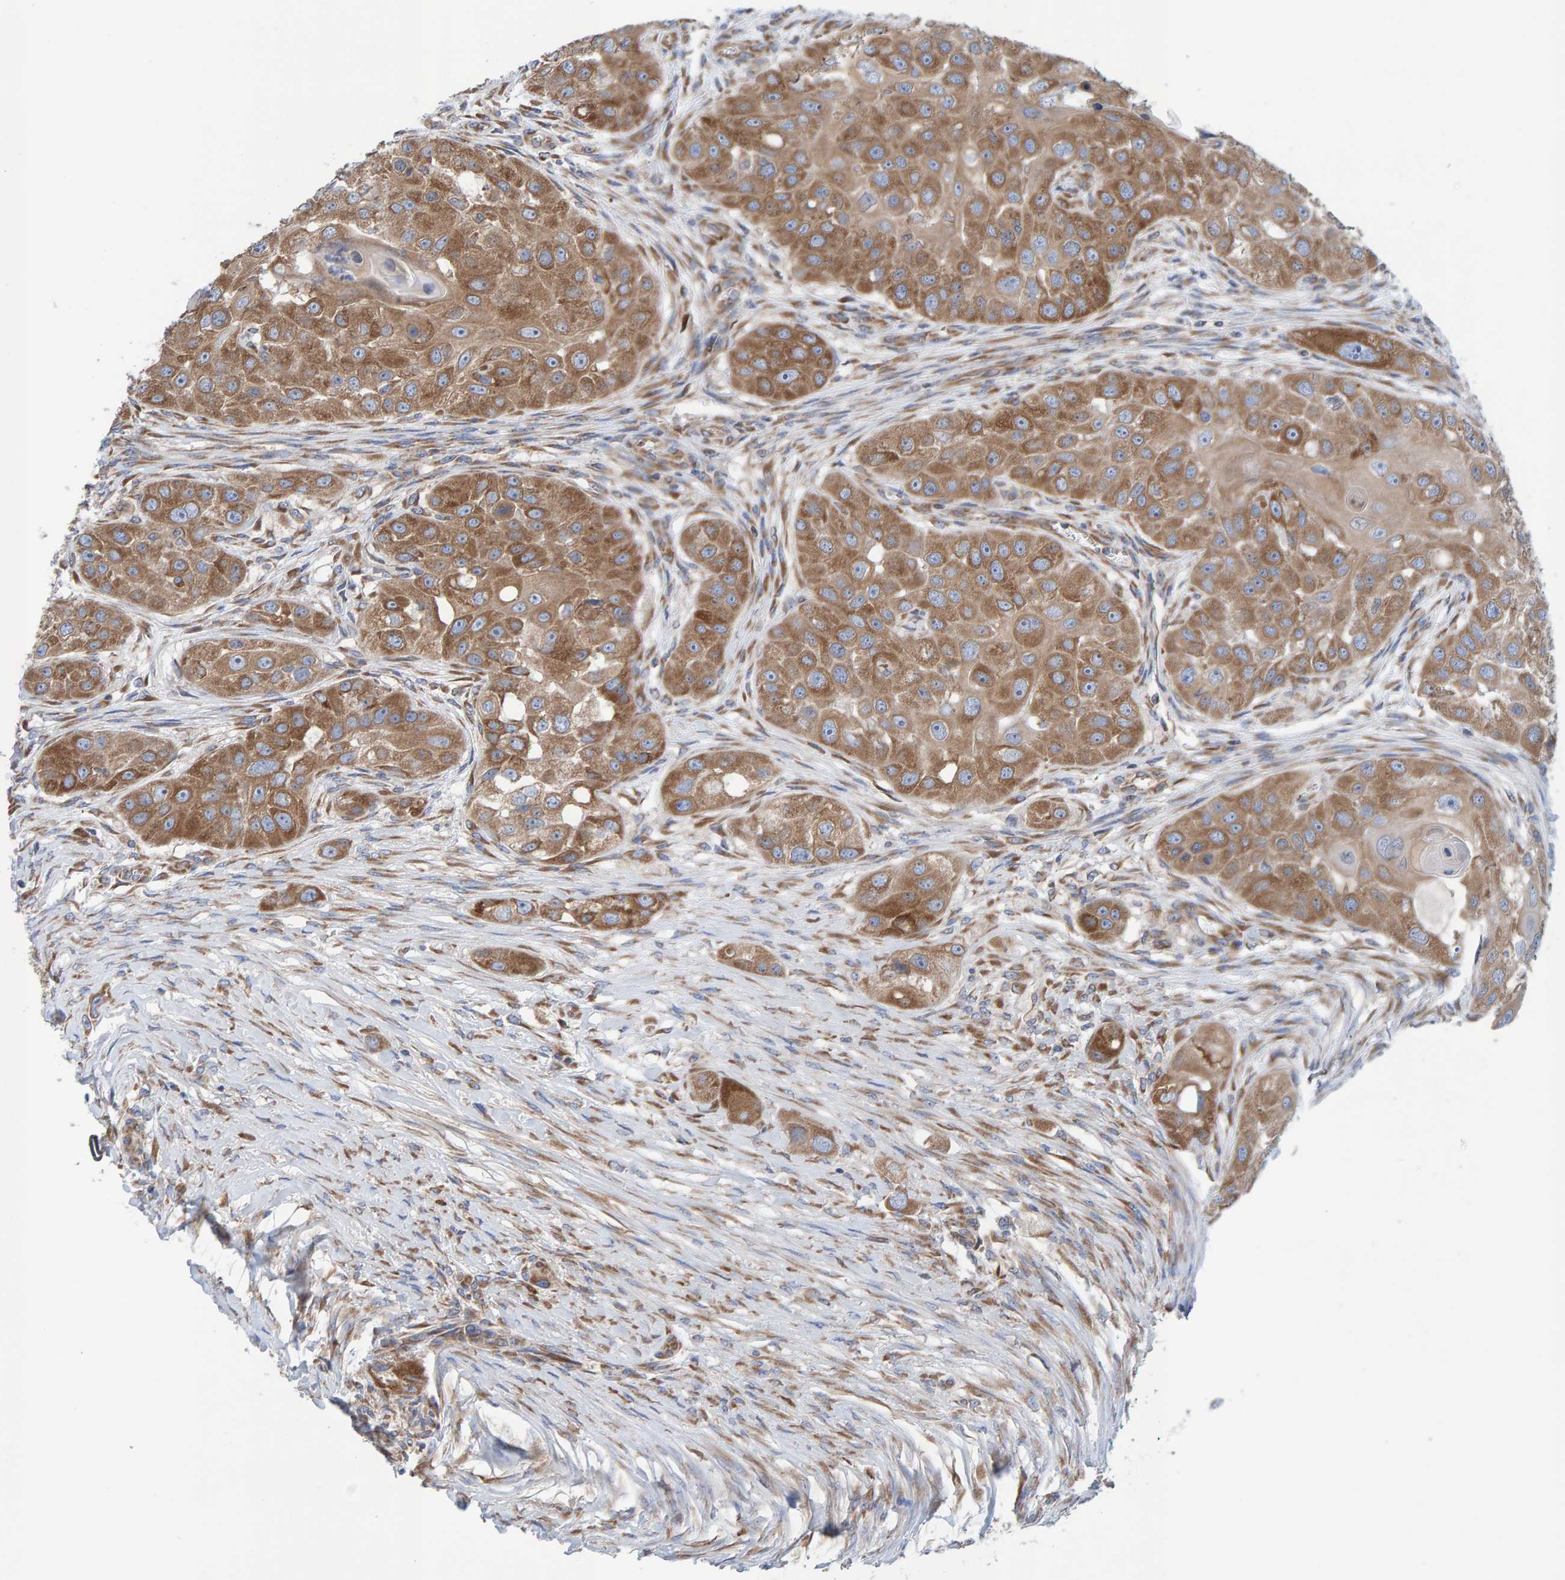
{"staining": {"intensity": "moderate", "quantity": ">75%", "location": "cytoplasmic/membranous"}, "tissue": "head and neck cancer", "cell_type": "Tumor cells", "image_type": "cancer", "snomed": [{"axis": "morphology", "description": "Normal tissue, NOS"}, {"axis": "morphology", "description": "Squamous cell carcinoma, NOS"}, {"axis": "topography", "description": "Skeletal muscle"}, {"axis": "topography", "description": "Head-Neck"}], "caption": "Brown immunohistochemical staining in head and neck squamous cell carcinoma displays moderate cytoplasmic/membranous staining in approximately >75% of tumor cells.", "gene": "CDK5RAP3", "patient": {"sex": "male", "age": 51}}